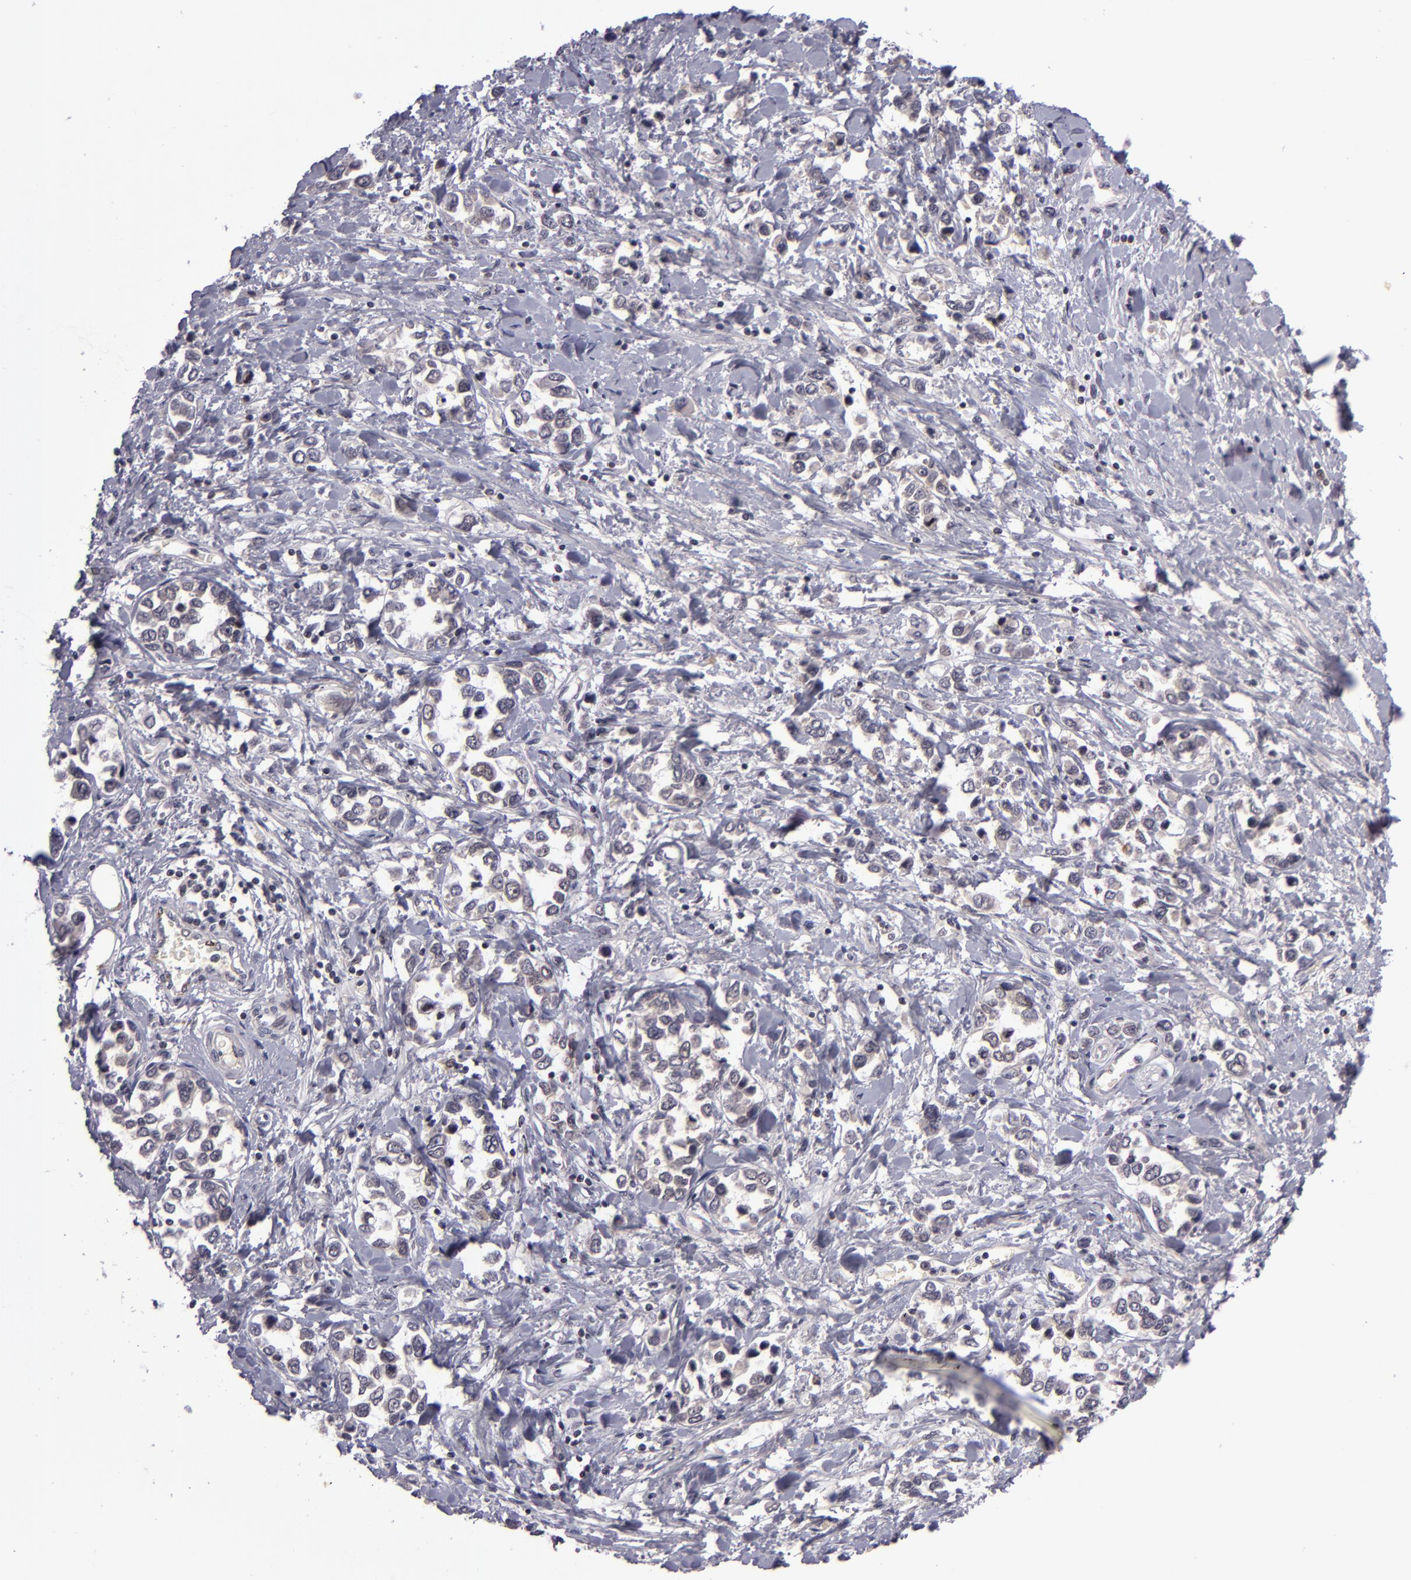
{"staining": {"intensity": "negative", "quantity": "none", "location": "none"}, "tissue": "stomach cancer", "cell_type": "Tumor cells", "image_type": "cancer", "snomed": [{"axis": "morphology", "description": "Adenocarcinoma, NOS"}, {"axis": "topography", "description": "Stomach, upper"}], "caption": "Protein analysis of adenocarcinoma (stomach) exhibits no significant expression in tumor cells. The staining is performed using DAB (3,3'-diaminobenzidine) brown chromogen with nuclei counter-stained in using hematoxylin.", "gene": "CASP8", "patient": {"sex": "male", "age": 76}}